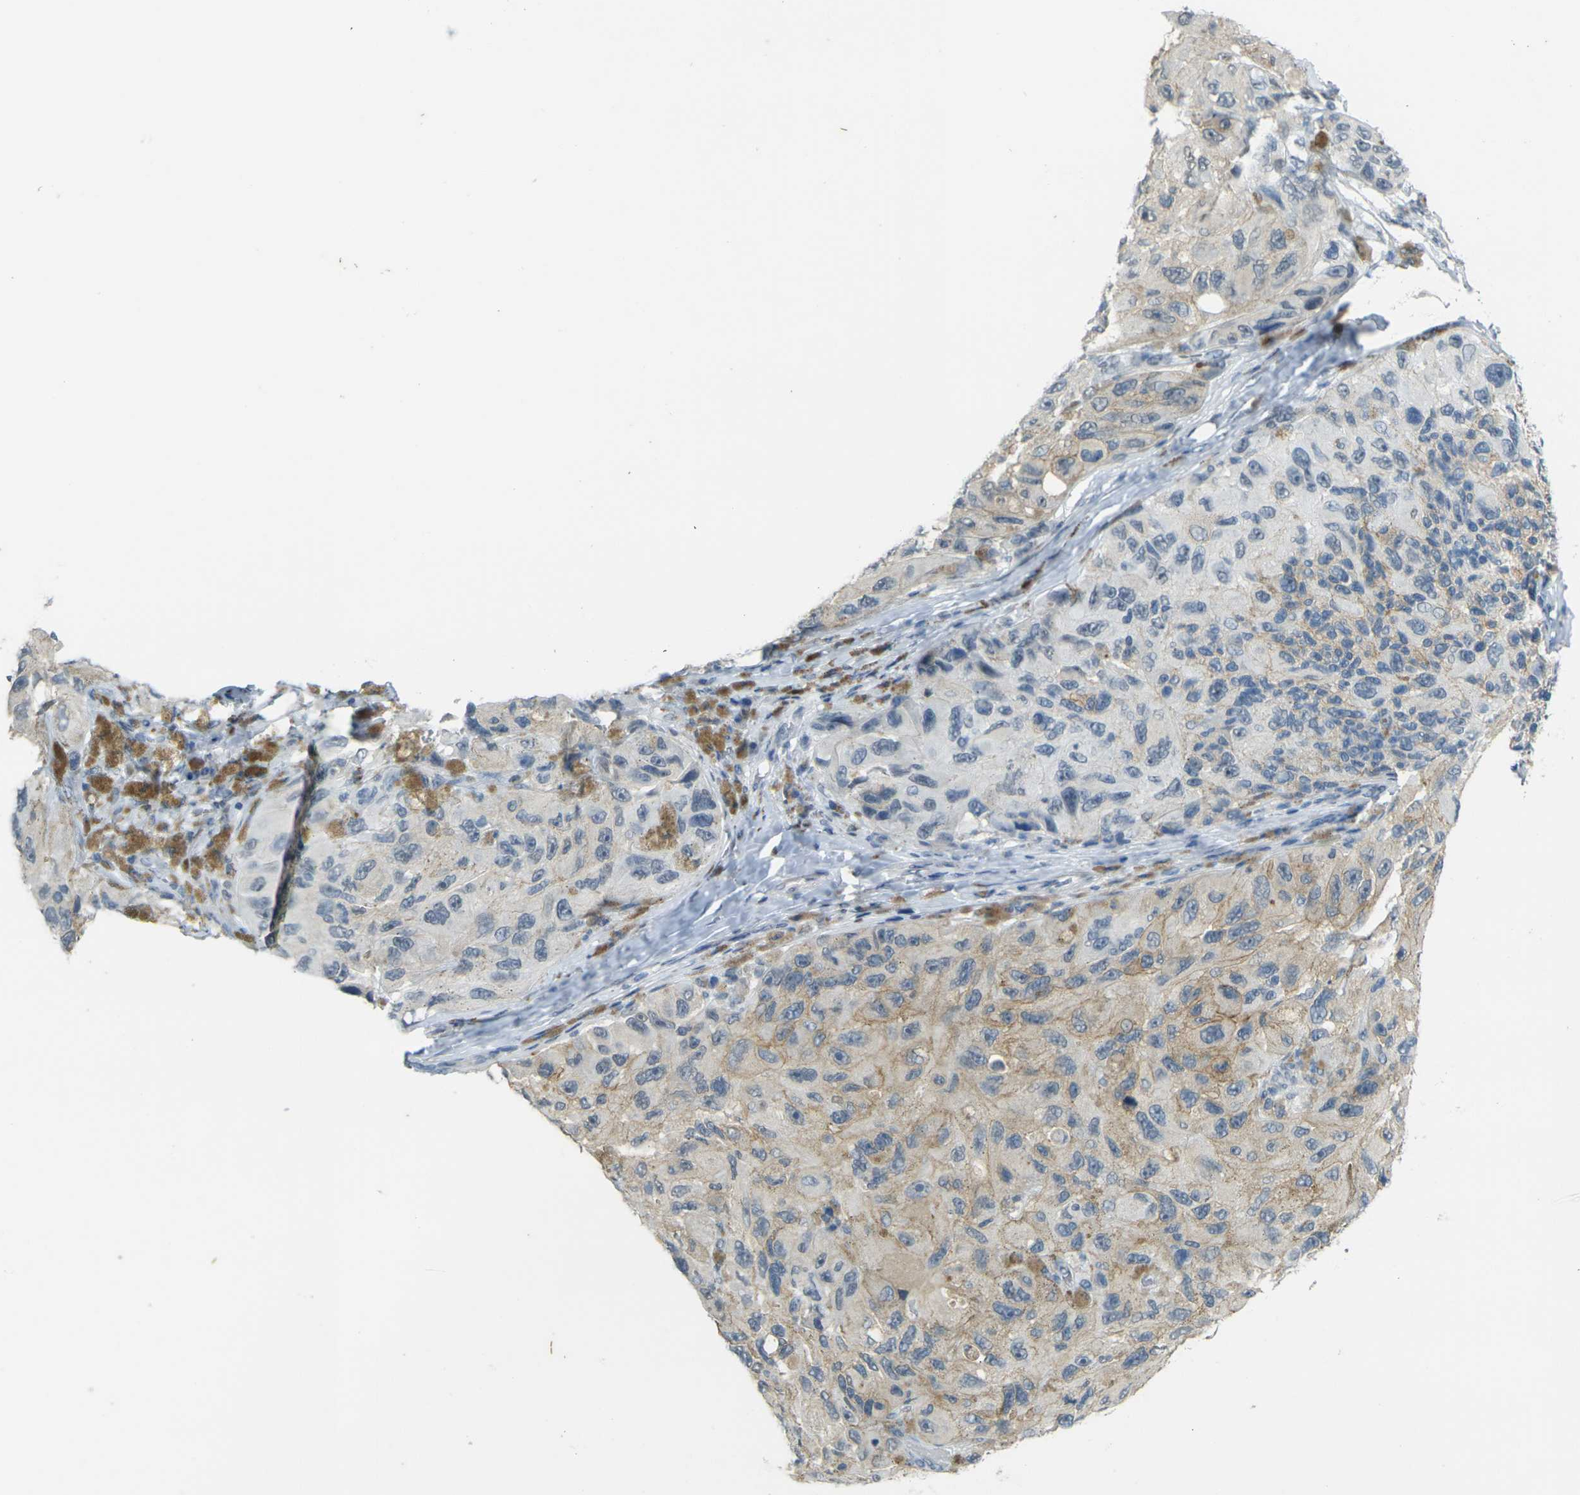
{"staining": {"intensity": "moderate", "quantity": "25%-75%", "location": "cytoplasmic/membranous"}, "tissue": "melanoma", "cell_type": "Tumor cells", "image_type": "cancer", "snomed": [{"axis": "morphology", "description": "Malignant melanoma, NOS"}, {"axis": "topography", "description": "Skin"}], "caption": "Malignant melanoma stained with a brown dye reveals moderate cytoplasmic/membranous positive staining in approximately 25%-75% of tumor cells.", "gene": "SPTBN2", "patient": {"sex": "female", "age": 73}}